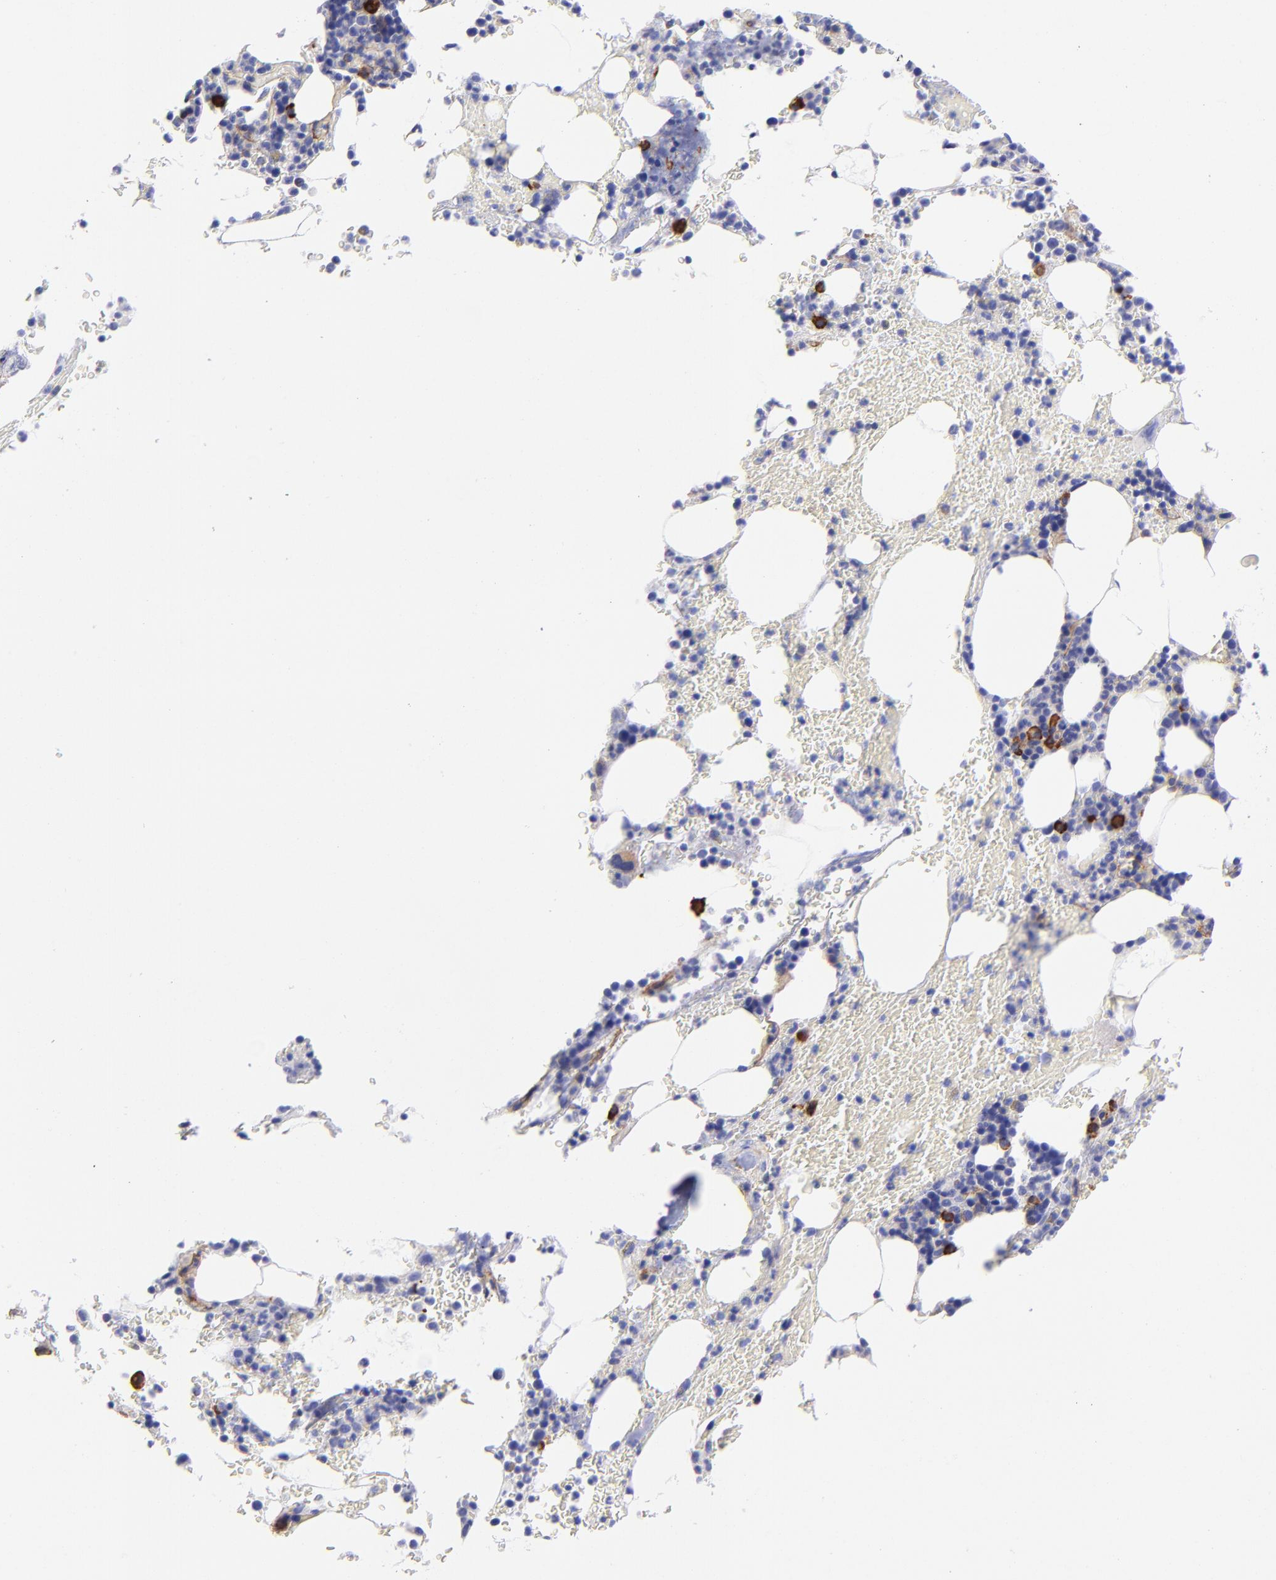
{"staining": {"intensity": "moderate", "quantity": "<25%", "location": "none"}, "tissue": "bone marrow", "cell_type": "Hematopoietic cells", "image_type": "normal", "snomed": [{"axis": "morphology", "description": "Normal tissue, NOS"}, {"axis": "topography", "description": "Bone marrow"}], "caption": "Protein expression analysis of benign human bone marrow reveals moderate None expression in about <25% of hematopoietic cells.", "gene": "PPFIBP1", "patient": {"sex": "female", "age": 73}}